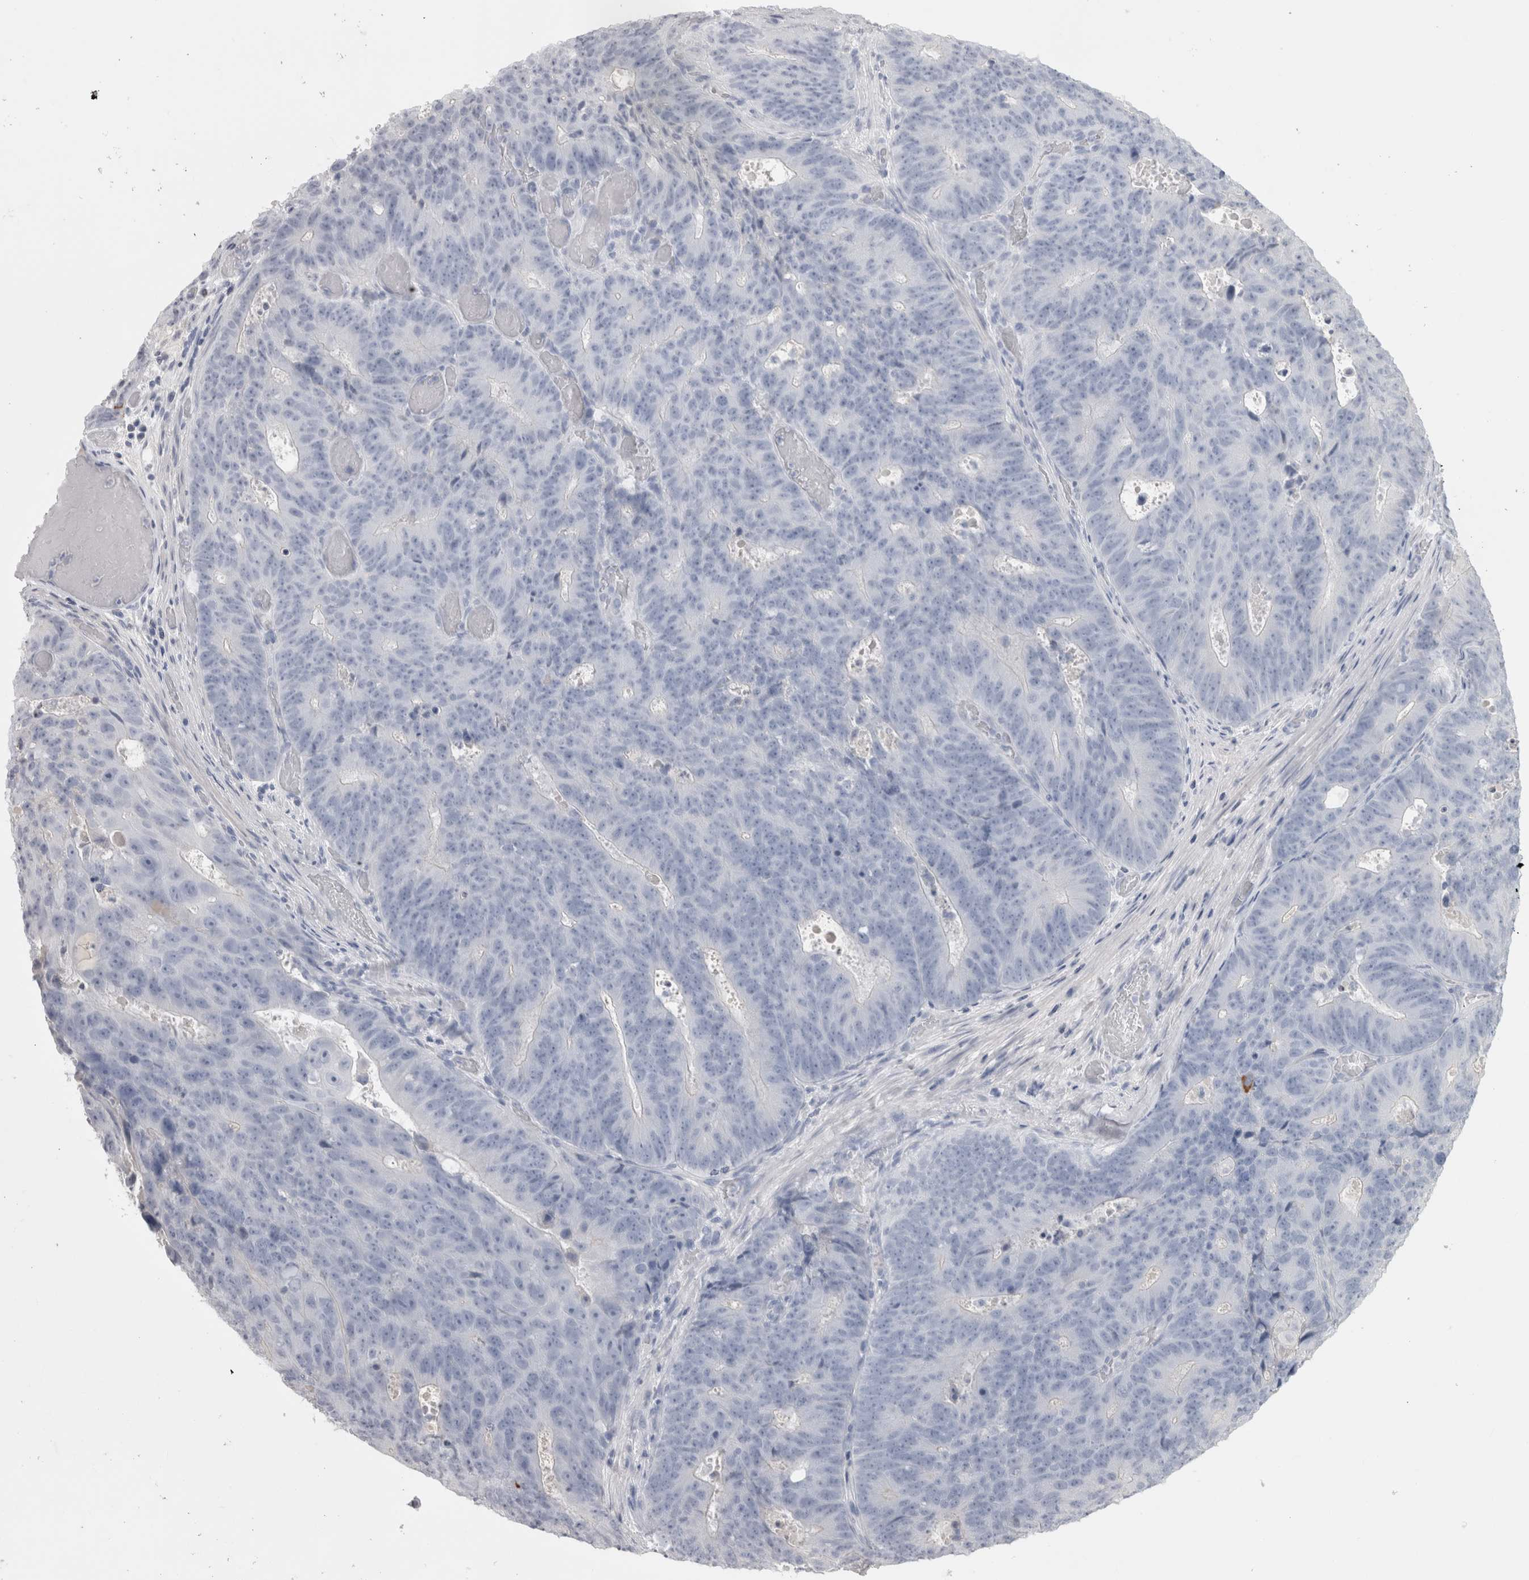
{"staining": {"intensity": "negative", "quantity": "none", "location": "none"}, "tissue": "colorectal cancer", "cell_type": "Tumor cells", "image_type": "cancer", "snomed": [{"axis": "morphology", "description": "Adenocarcinoma, NOS"}, {"axis": "topography", "description": "Colon"}], "caption": "Immunohistochemistry photomicrograph of colorectal cancer stained for a protein (brown), which reveals no expression in tumor cells.", "gene": "ADAM2", "patient": {"sex": "male", "age": 87}}